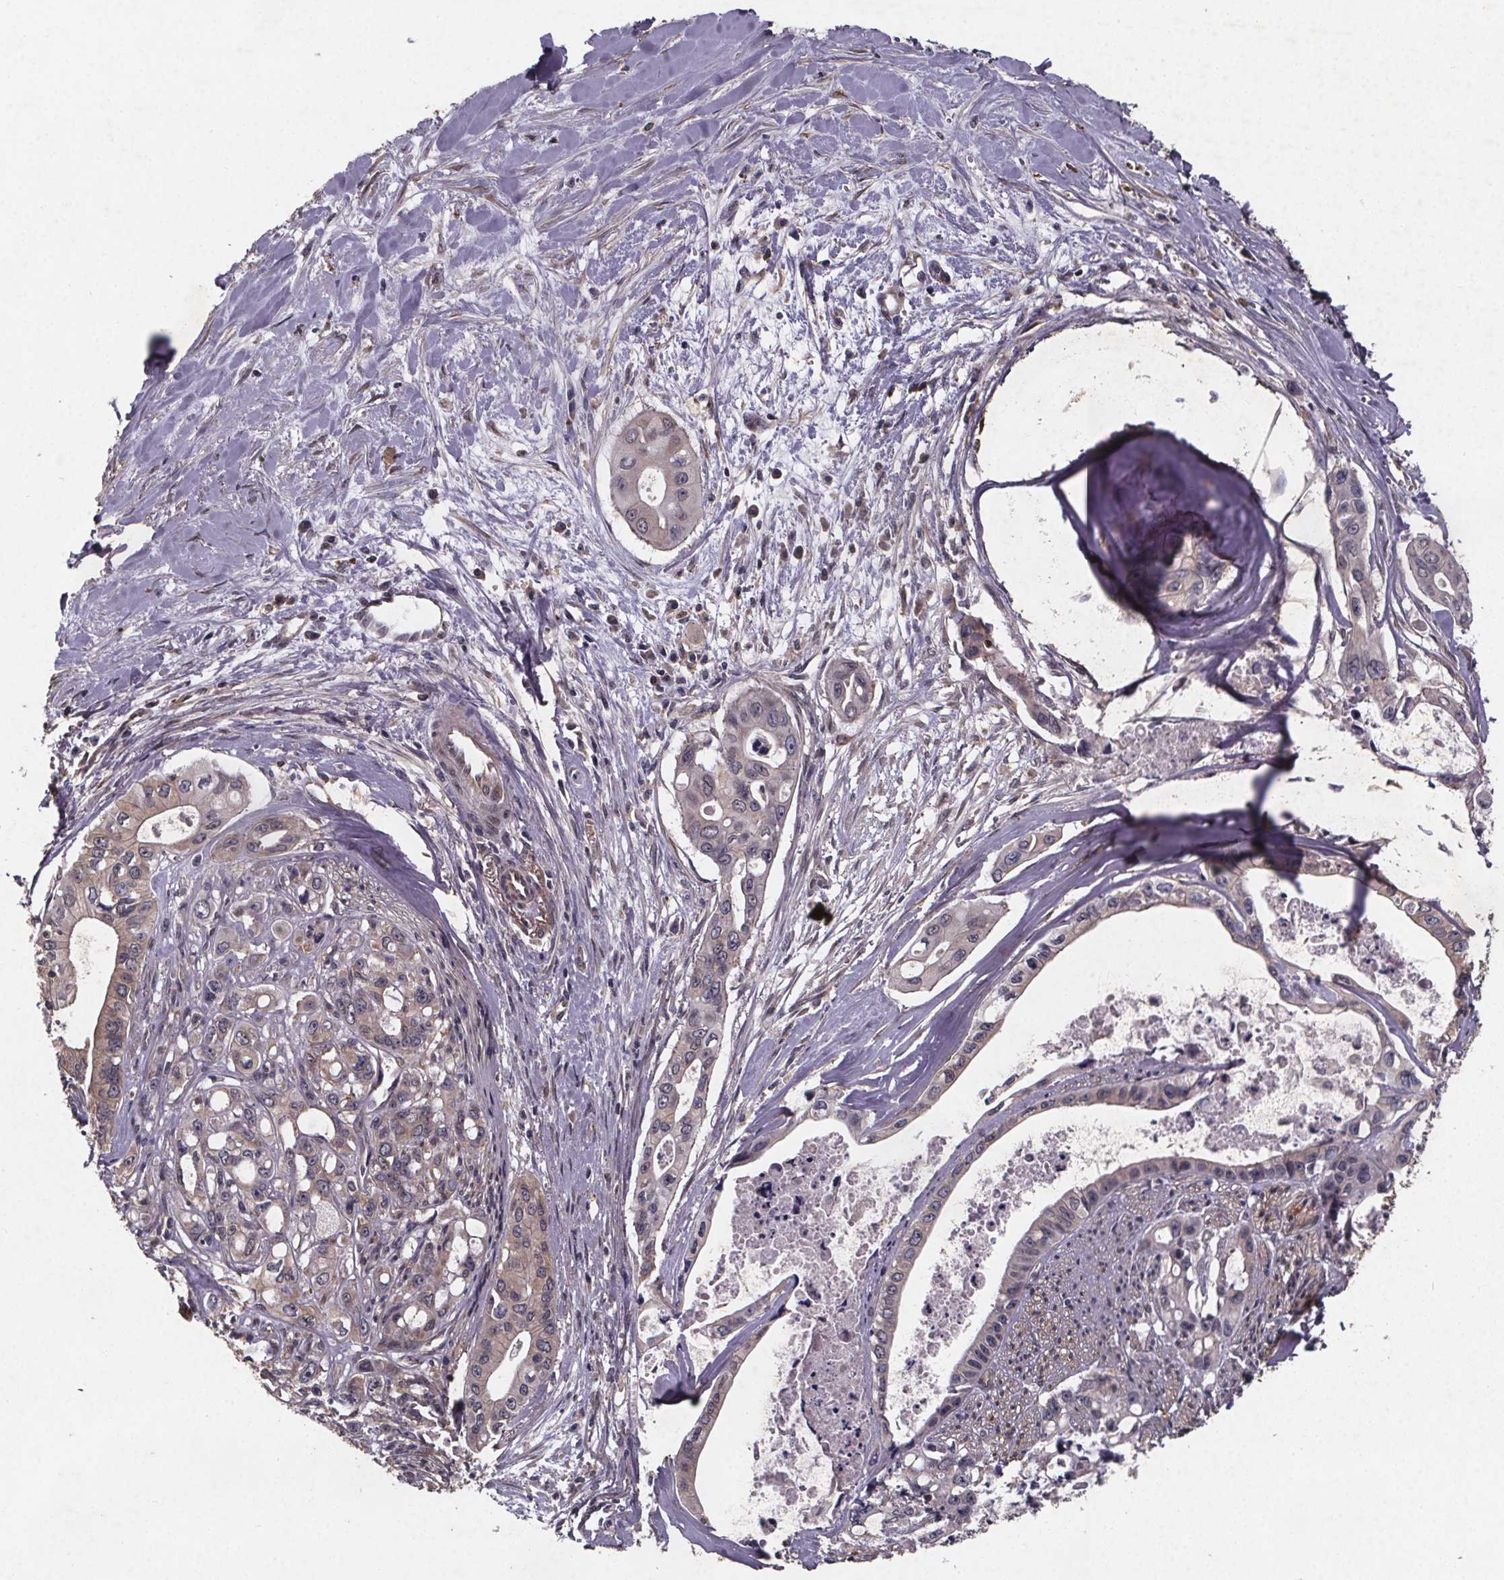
{"staining": {"intensity": "weak", "quantity": "25%-75%", "location": "cytoplasmic/membranous"}, "tissue": "pancreatic cancer", "cell_type": "Tumor cells", "image_type": "cancer", "snomed": [{"axis": "morphology", "description": "Adenocarcinoma, NOS"}, {"axis": "topography", "description": "Pancreas"}], "caption": "This is an image of IHC staining of pancreatic cancer, which shows weak positivity in the cytoplasmic/membranous of tumor cells.", "gene": "PIERCE2", "patient": {"sex": "male", "age": 60}}